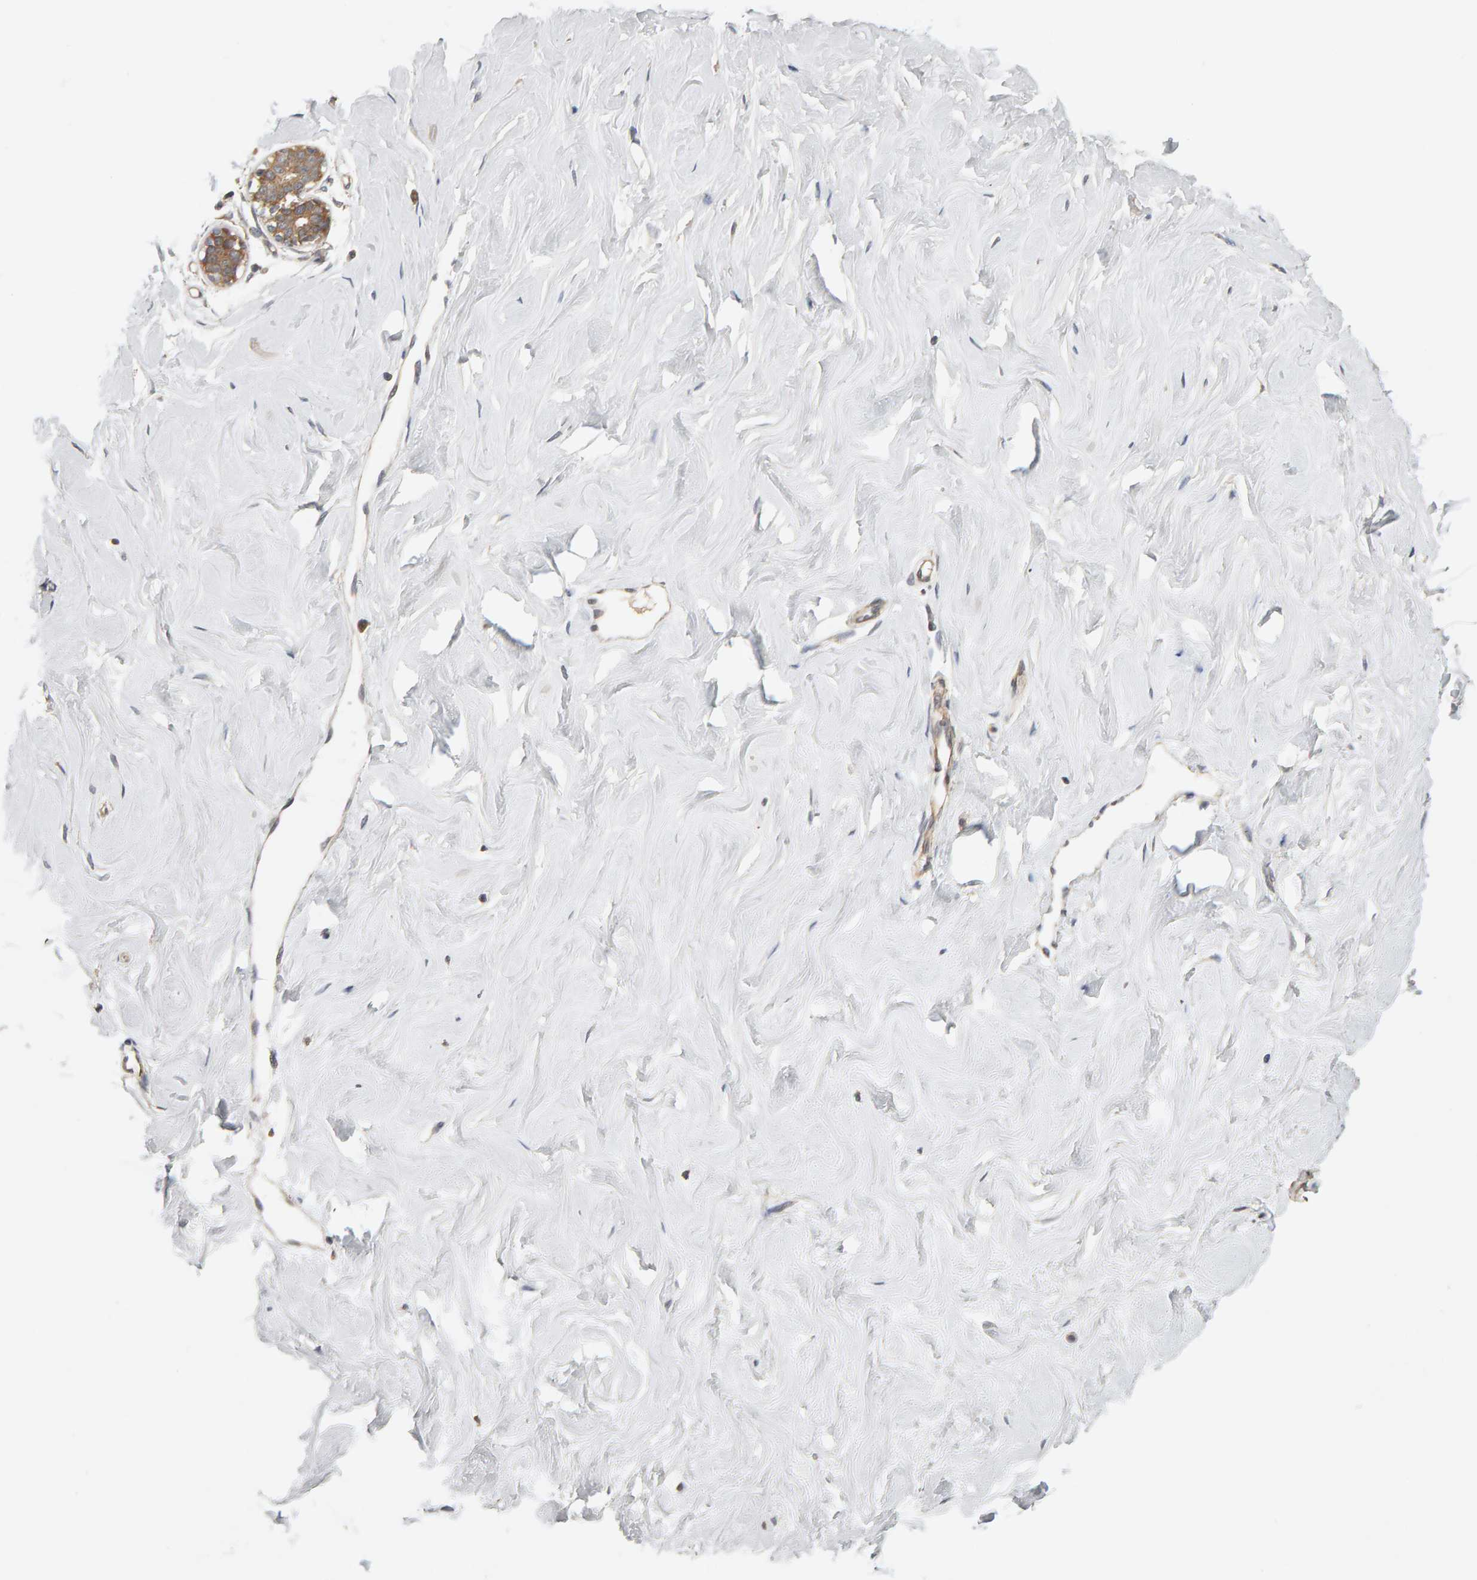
{"staining": {"intensity": "moderate", "quantity": "<25%", "location": "cytoplasmic/membranous"}, "tissue": "breast", "cell_type": "Adipocytes", "image_type": "normal", "snomed": [{"axis": "morphology", "description": "Normal tissue, NOS"}, {"axis": "topography", "description": "Breast"}], "caption": "Brown immunohistochemical staining in normal human breast exhibits moderate cytoplasmic/membranous staining in approximately <25% of adipocytes.", "gene": "DNAJC7", "patient": {"sex": "female", "age": 23}}